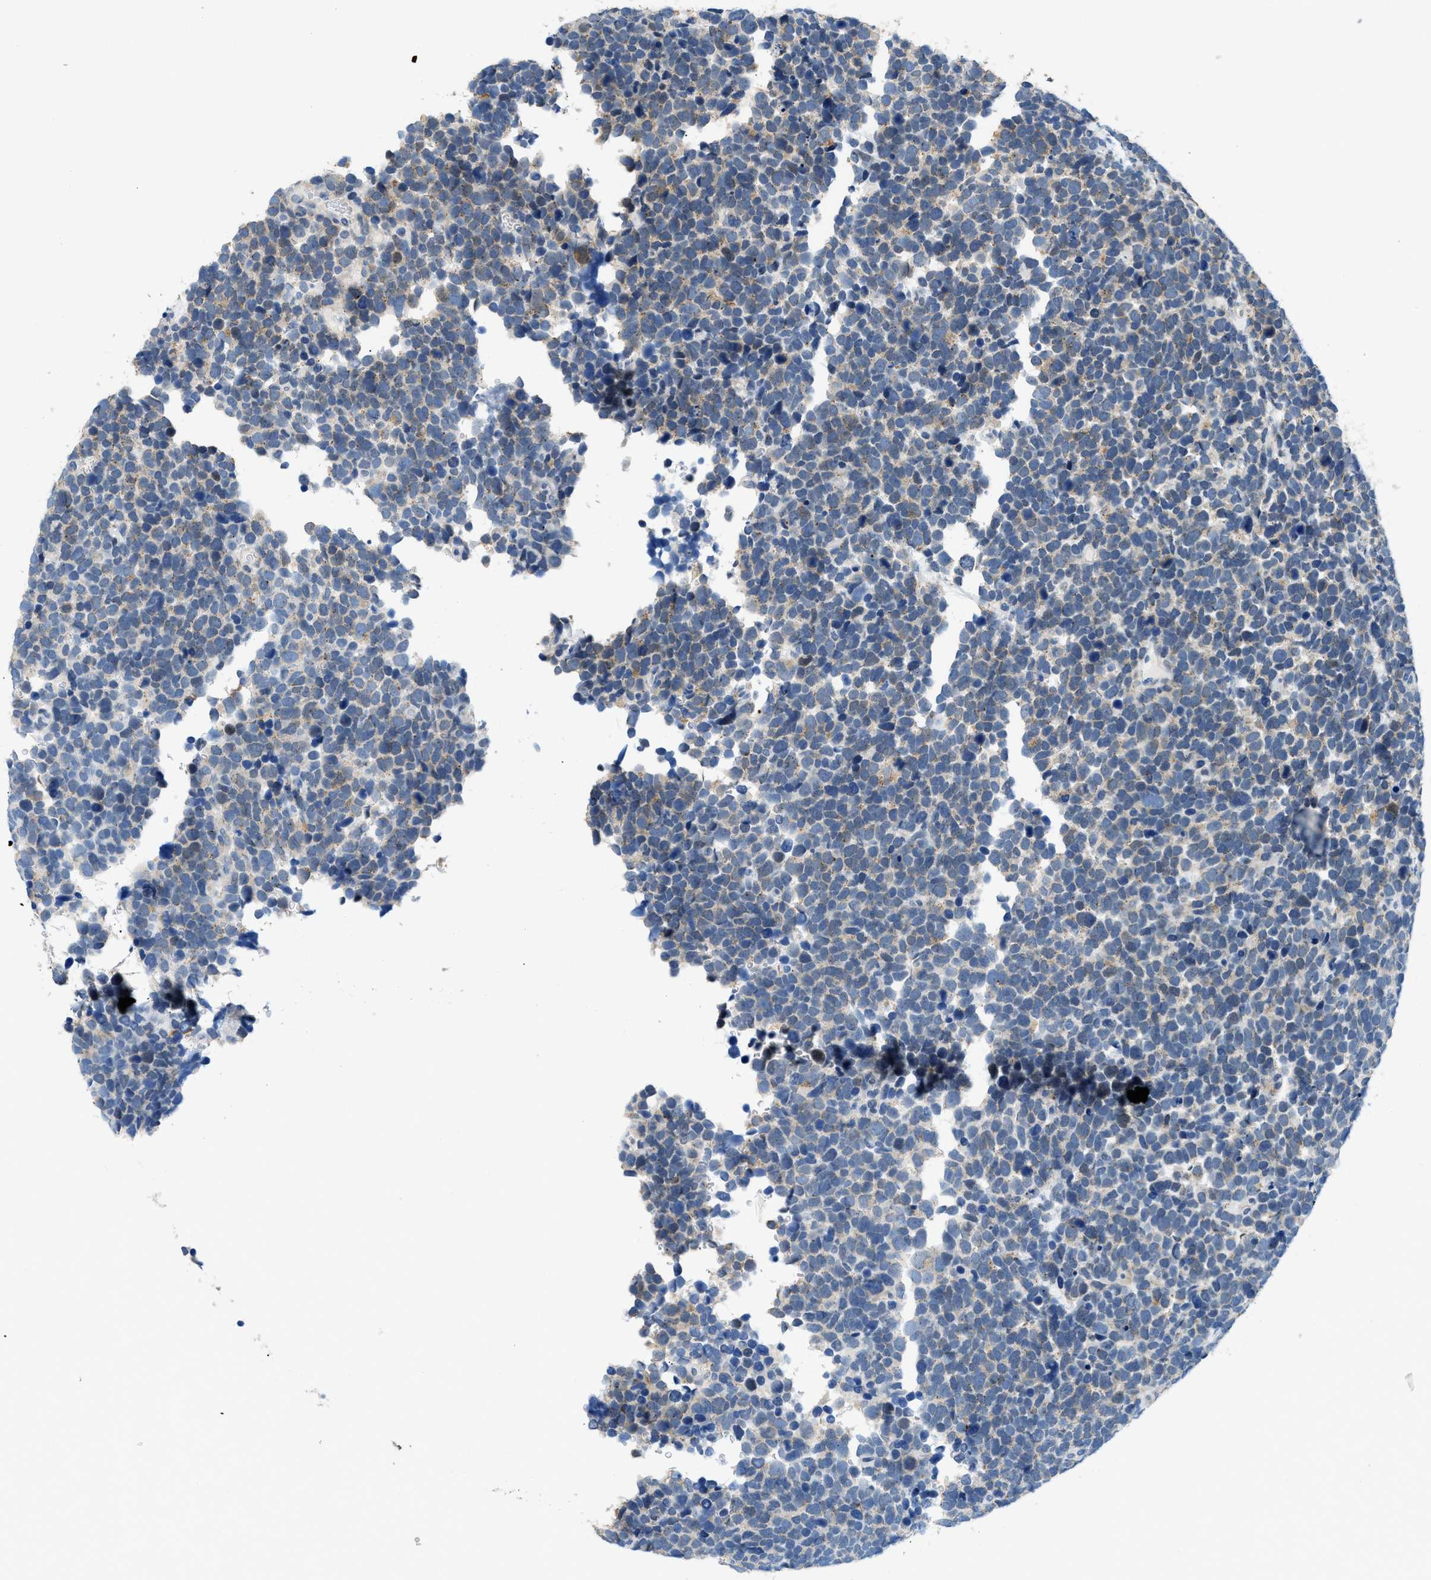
{"staining": {"intensity": "weak", "quantity": "25%-75%", "location": "cytoplasmic/membranous"}, "tissue": "urothelial cancer", "cell_type": "Tumor cells", "image_type": "cancer", "snomed": [{"axis": "morphology", "description": "Urothelial carcinoma, High grade"}, {"axis": "topography", "description": "Urinary bladder"}], "caption": "Urothelial cancer stained with immunohistochemistry (IHC) shows weak cytoplasmic/membranous positivity in about 25%-75% of tumor cells. (brown staining indicates protein expression, while blue staining denotes nuclei).", "gene": "FDCSP", "patient": {"sex": "female", "age": 82}}